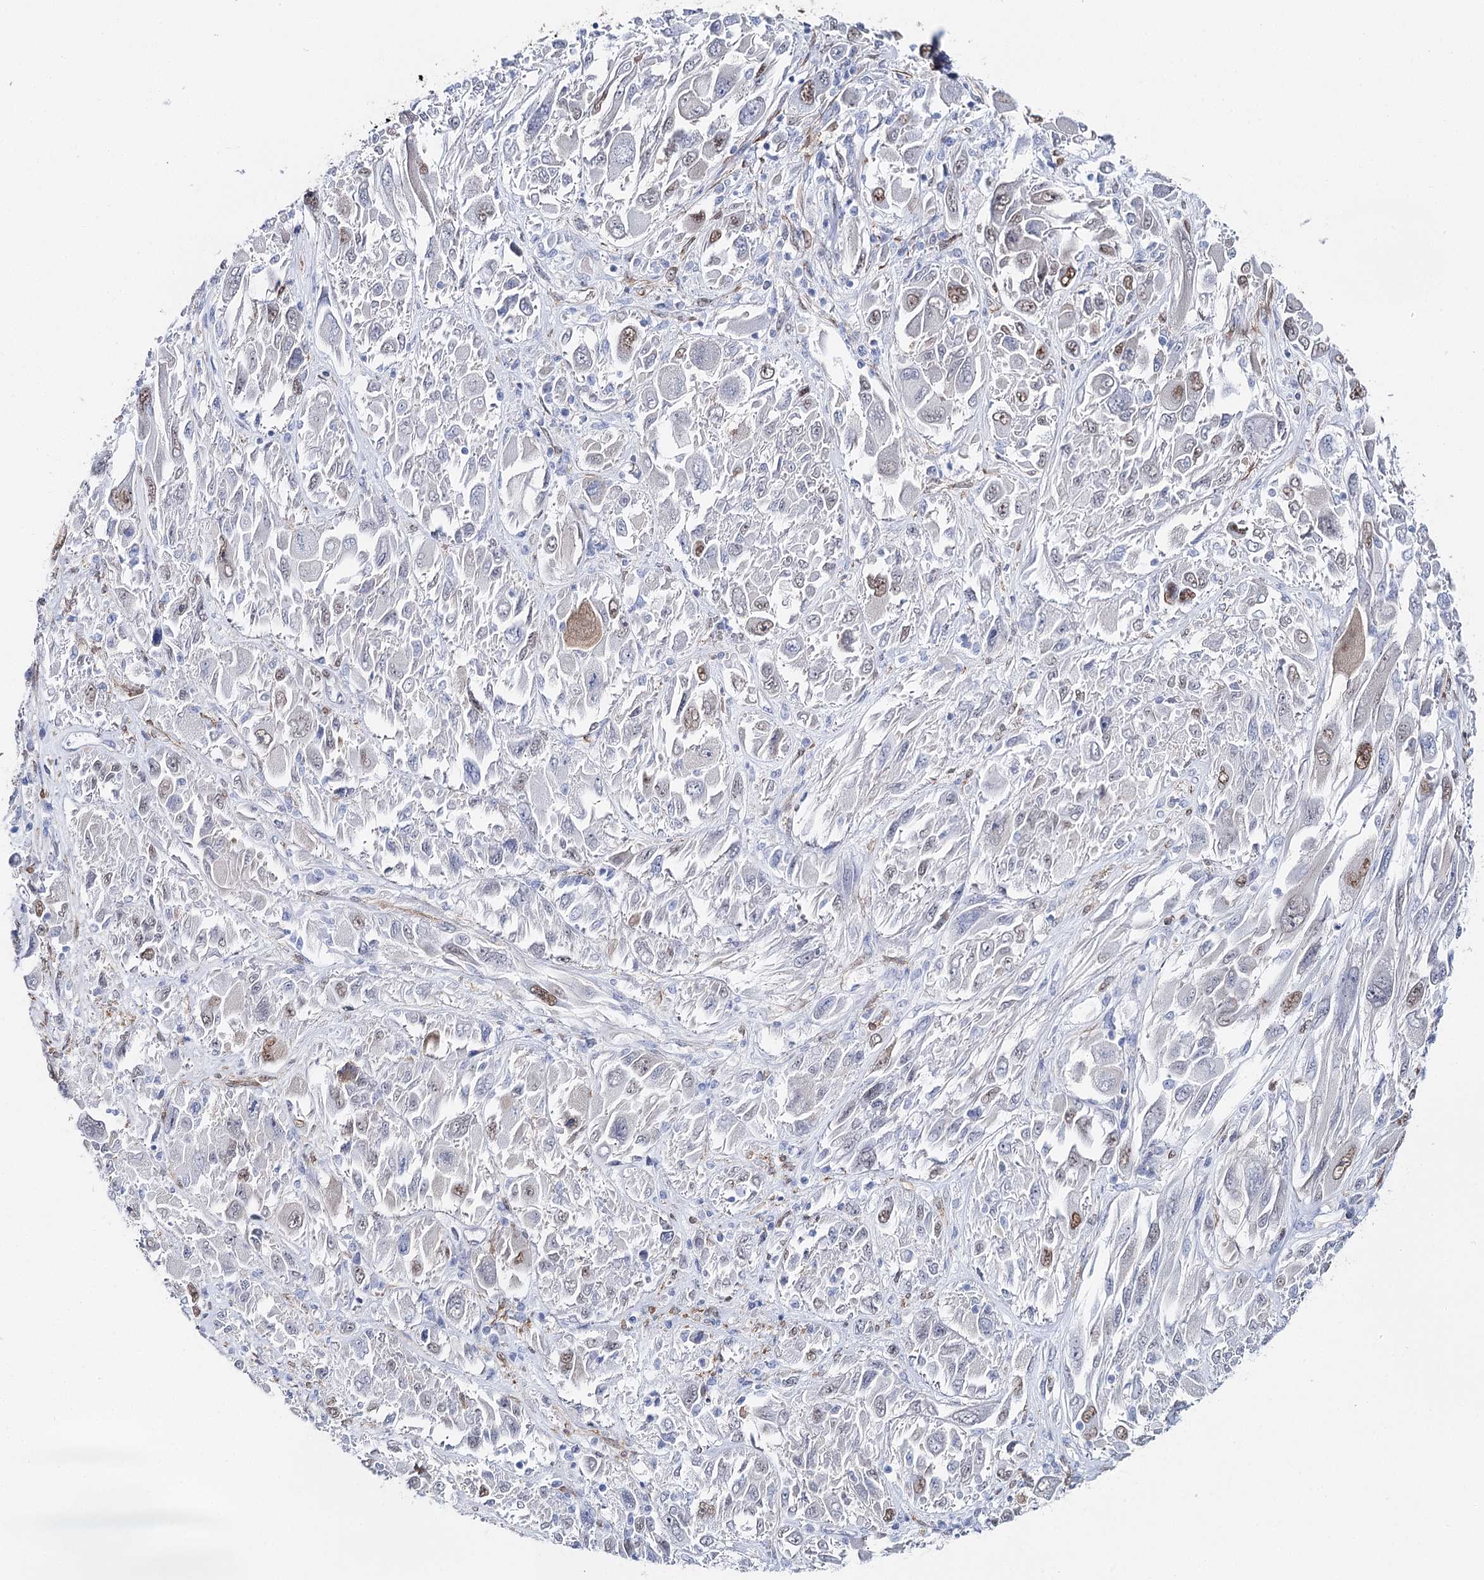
{"staining": {"intensity": "moderate", "quantity": "<25%", "location": "nuclear"}, "tissue": "melanoma", "cell_type": "Tumor cells", "image_type": "cancer", "snomed": [{"axis": "morphology", "description": "Malignant melanoma, NOS"}, {"axis": "topography", "description": "Skin"}], "caption": "A low amount of moderate nuclear expression is identified in about <25% of tumor cells in melanoma tissue.", "gene": "UGDH", "patient": {"sex": "female", "age": 91}}